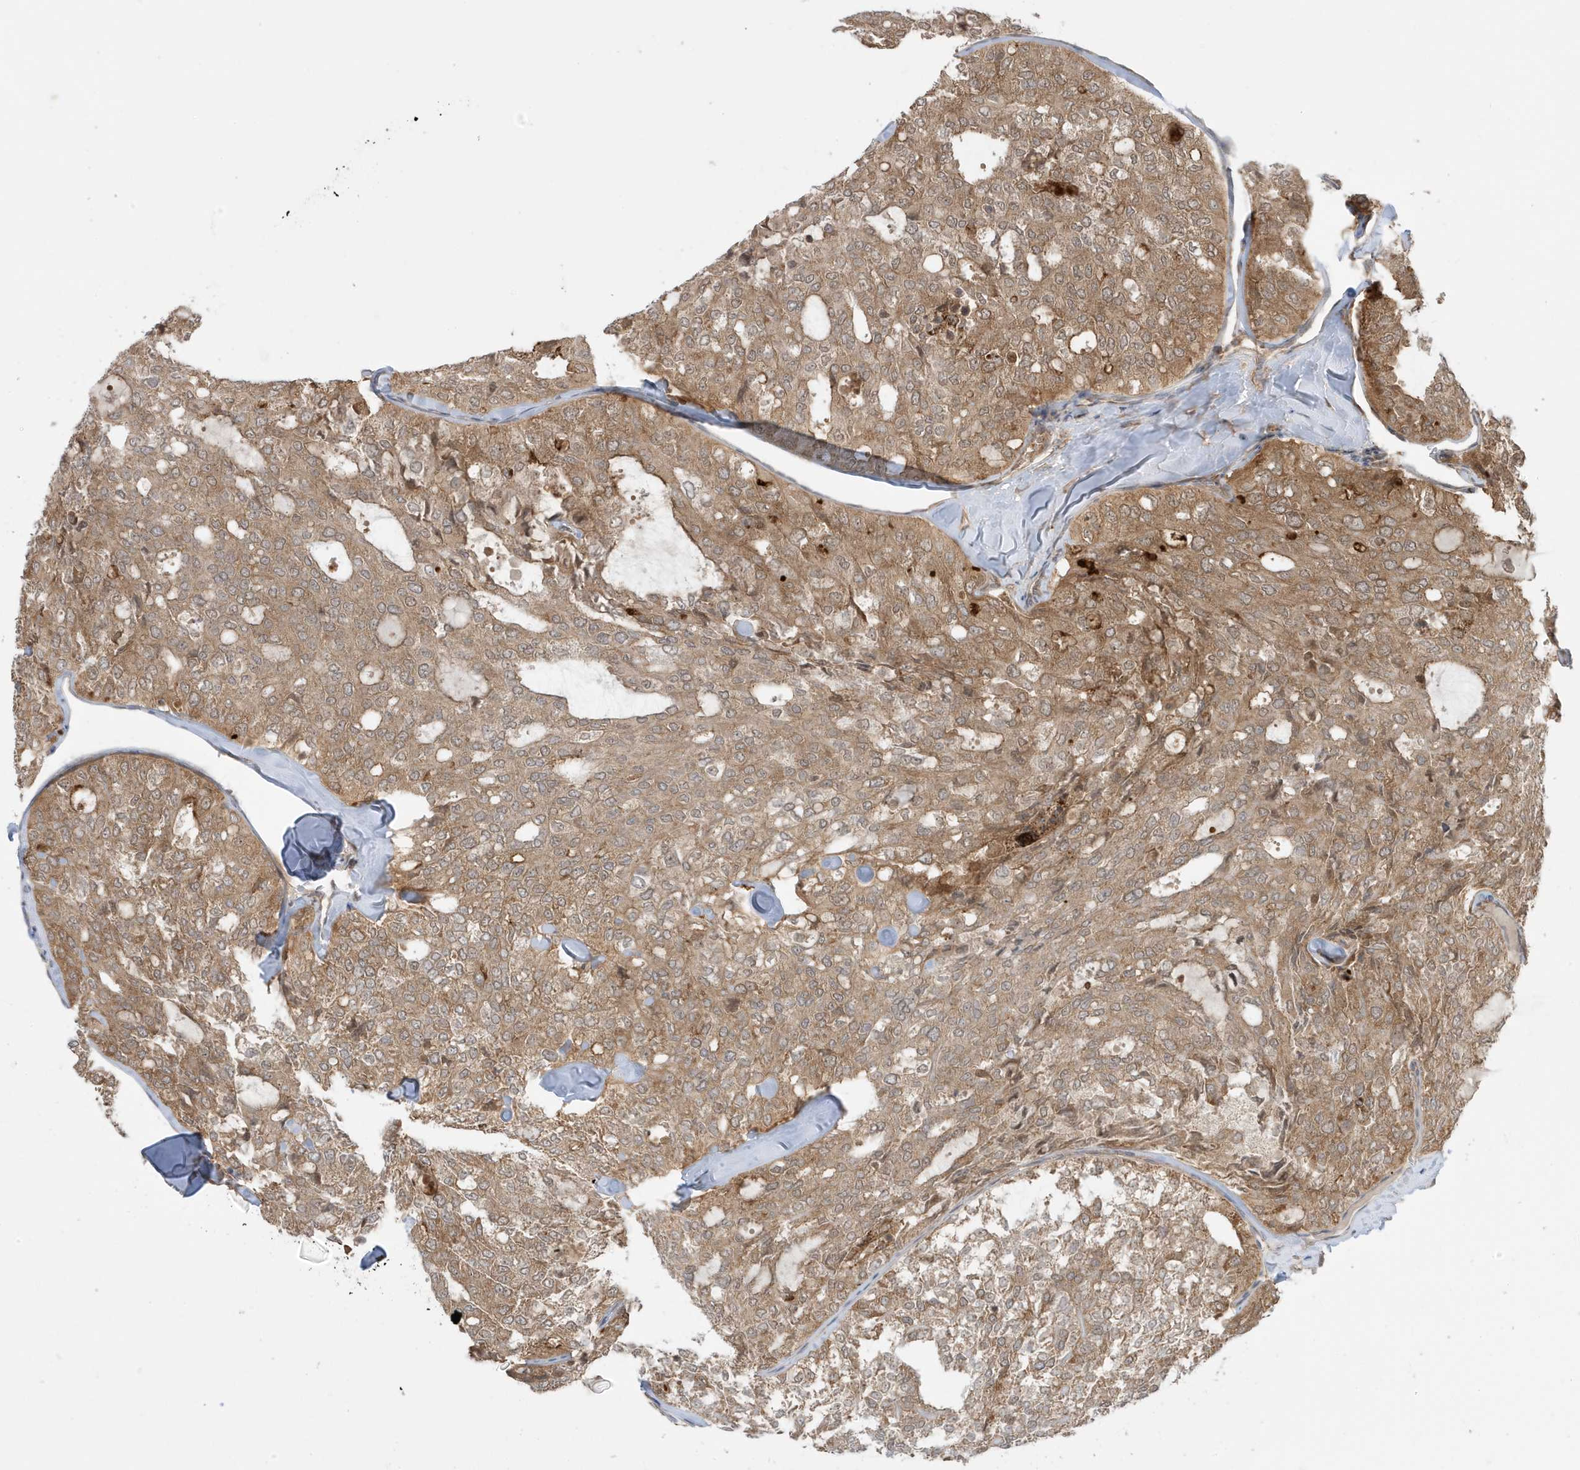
{"staining": {"intensity": "moderate", "quantity": ">75%", "location": "cytoplasmic/membranous"}, "tissue": "thyroid cancer", "cell_type": "Tumor cells", "image_type": "cancer", "snomed": [{"axis": "morphology", "description": "Follicular adenoma carcinoma, NOS"}, {"axis": "topography", "description": "Thyroid gland"}], "caption": "The immunohistochemical stain shows moderate cytoplasmic/membranous staining in tumor cells of thyroid cancer (follicular adenoma carcinoma) tissue.", "gene": "DHX36", "patient": {"sex": "male", "age": 75}}